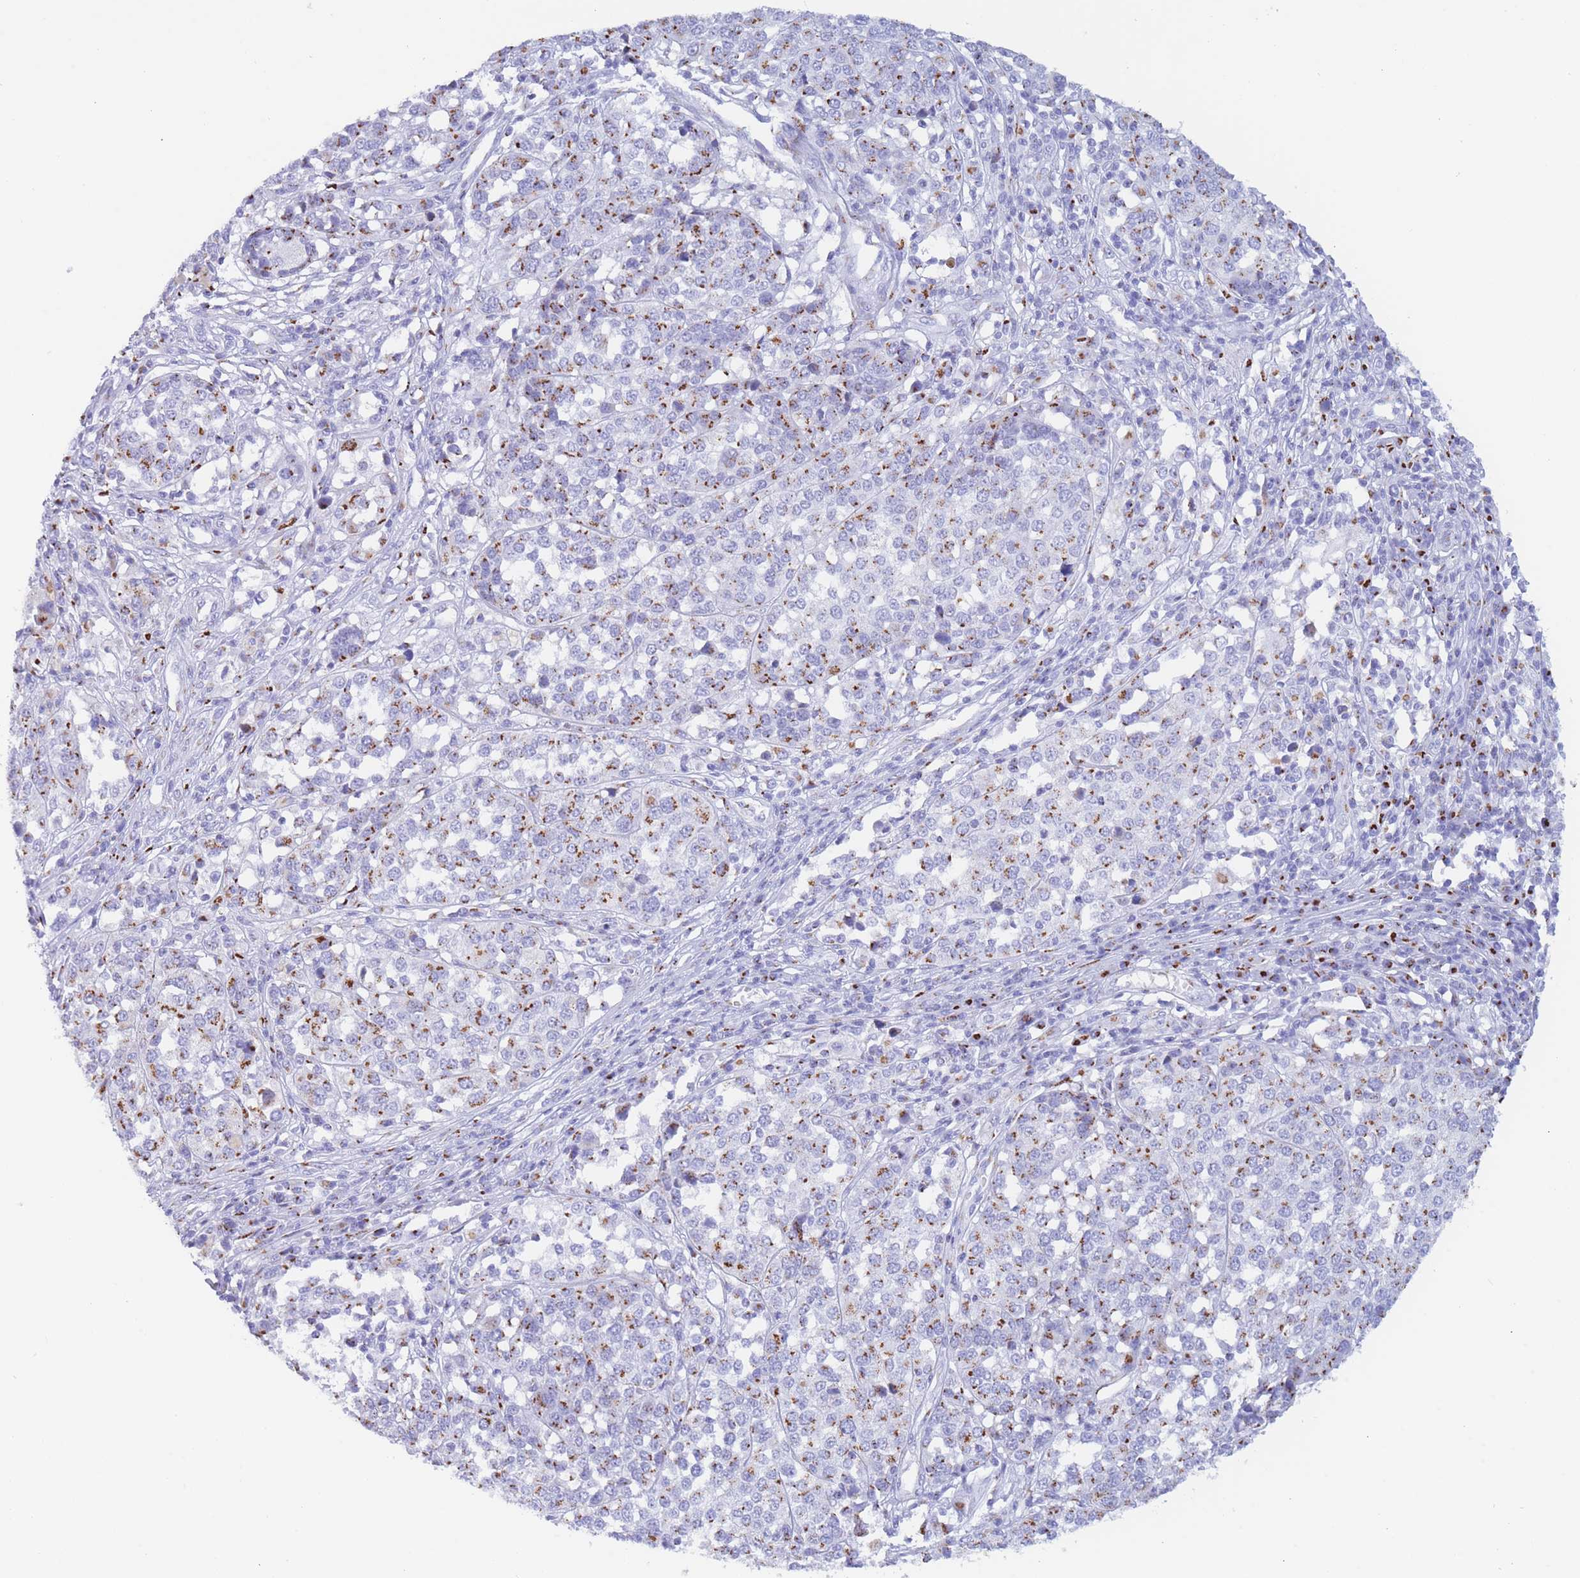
{"staining": {"intensity": "strong", "quantity": "25%-75%", "location": "cytoplasmic/membranous"}, "tissue": "melanoma", "cell_type": "Tumor cells", "image_type": "cancer", "snomed": [{"axis": "morphology", "description": "Malignant melanoma, Metastatic site"}, {"axis": "topography", "description": "Lymph node"}], "caption": "Immunohistochemistry histopathology image of neoplastic tissue: human melanoma stained using IHC shows high levels of strong protein expression localized specifically in the cytoplasmic/membranous of tumor cells, appearing as a cytoplasmic/membranous brown color.", "gene": "FAM3C", "patient": {"sex": "male", "age": 44}}